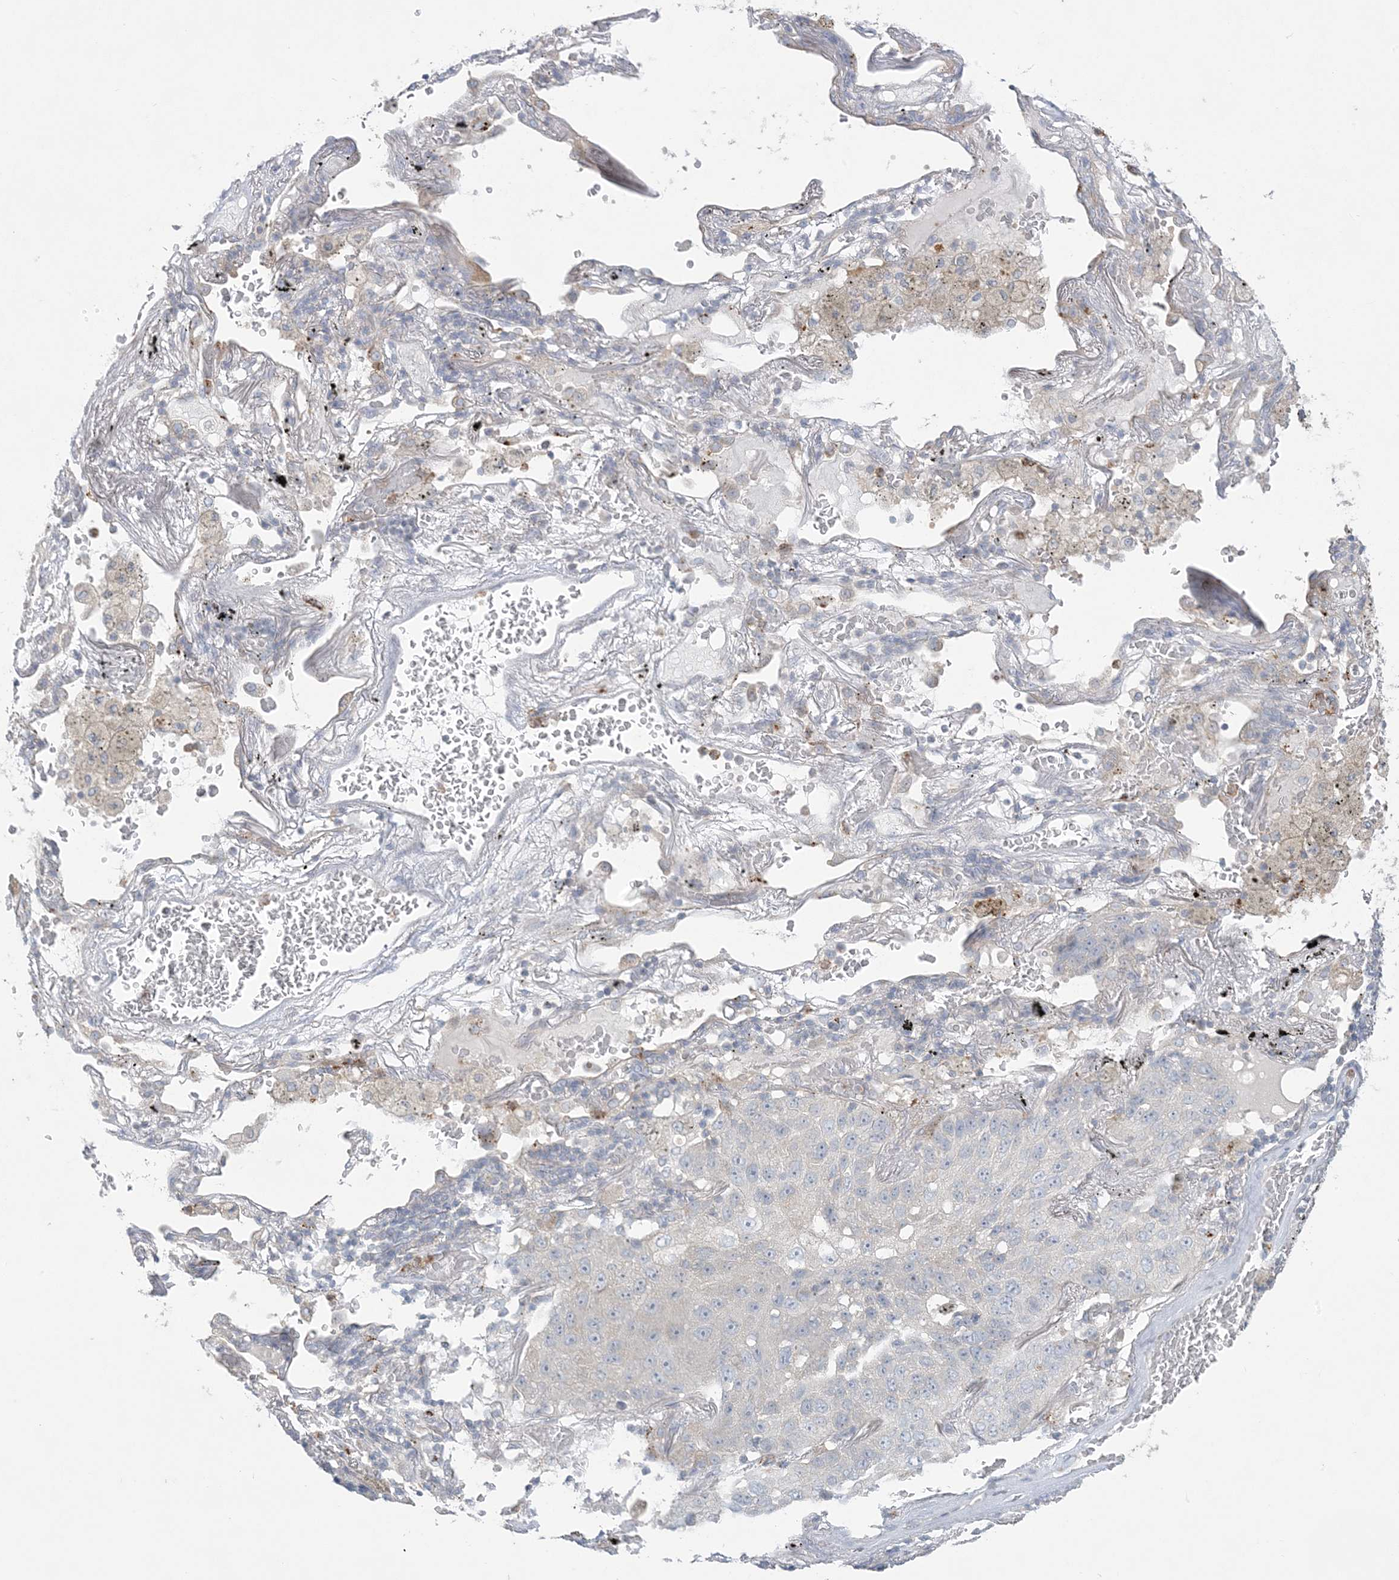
{"staining": {"intensity": "negative", "quantity": "none", "location": "none"}, "tissue": "lung cancer", "cell_type": "Tumor cells", "image_type": "cancer", "snomed": [{"axis": "morphology", "description": "Squamous cell carcinoma, NOS"}, {"axis": "topography", "description": "Lung"}], "caption": "Squamous cell carcinoma (lung) was stained to show a protein in brown. There is no significant positivity in tumor cells.", "gene": "KIF3A", "patient": {"sex": "male", "age": 57}}